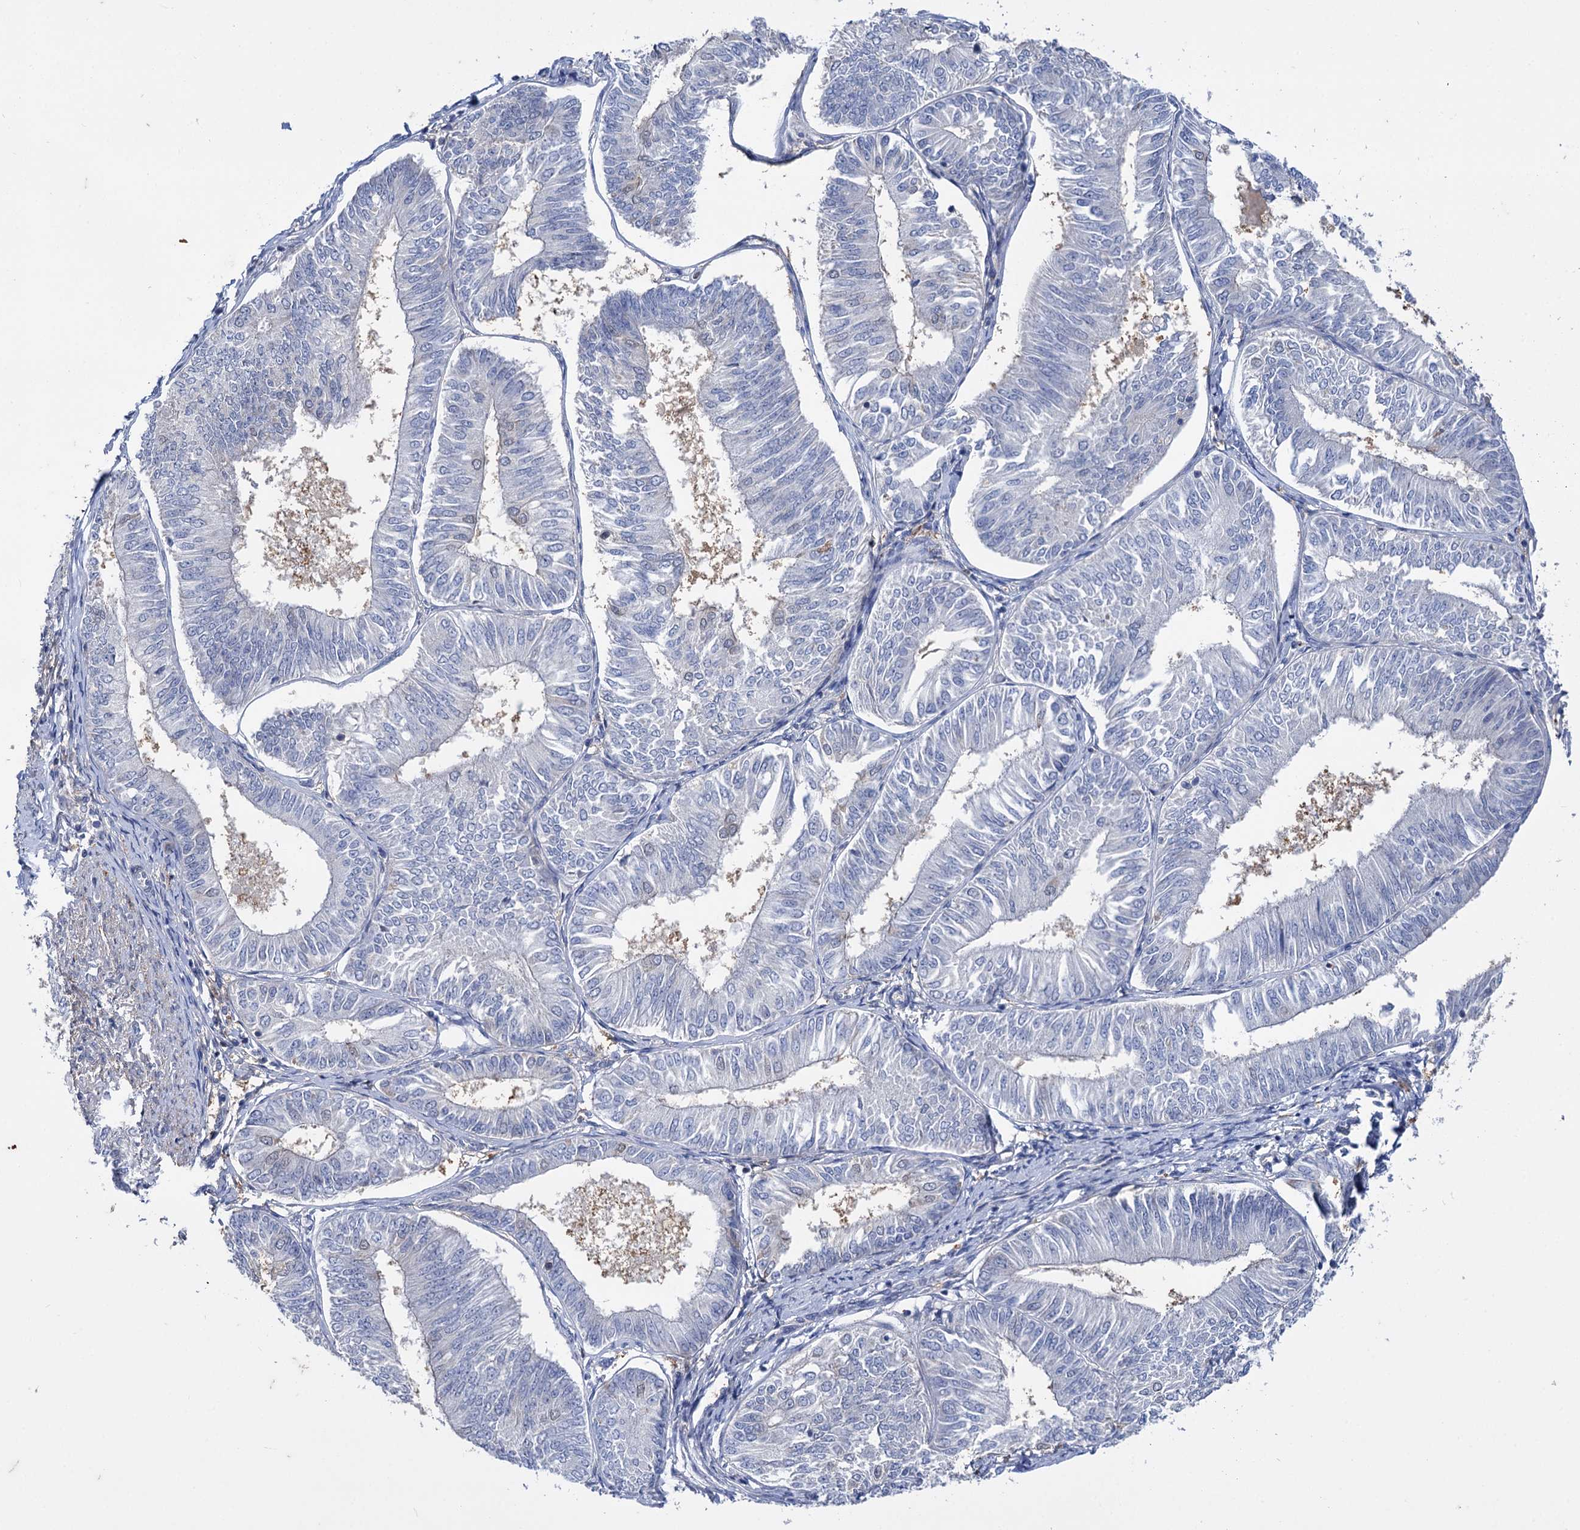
{"staining": {"intensity": "negative", "quantity": "none", "location": "none"}, "tissue": "endometrial cancer", "cell_type": "Tumor cells", "image_type": "cancer", "snomed": [{"axis": "morphology", "description": "Adenocarcinoma, NOS"}, {"axis": "topography", "description": "Endometrium"}], "caption": "Immunohistochemical staining of human adenocarcinoma (endometrial) reveals no significant positivity in tumor cells. (Stains: DAB immunohistochemistry with hematoxylin counter stain, Microscopy: brightfield microscopy at high magnification).", "gene": "MID1IP1", "patient": {"sex": "female", "age": 58}}